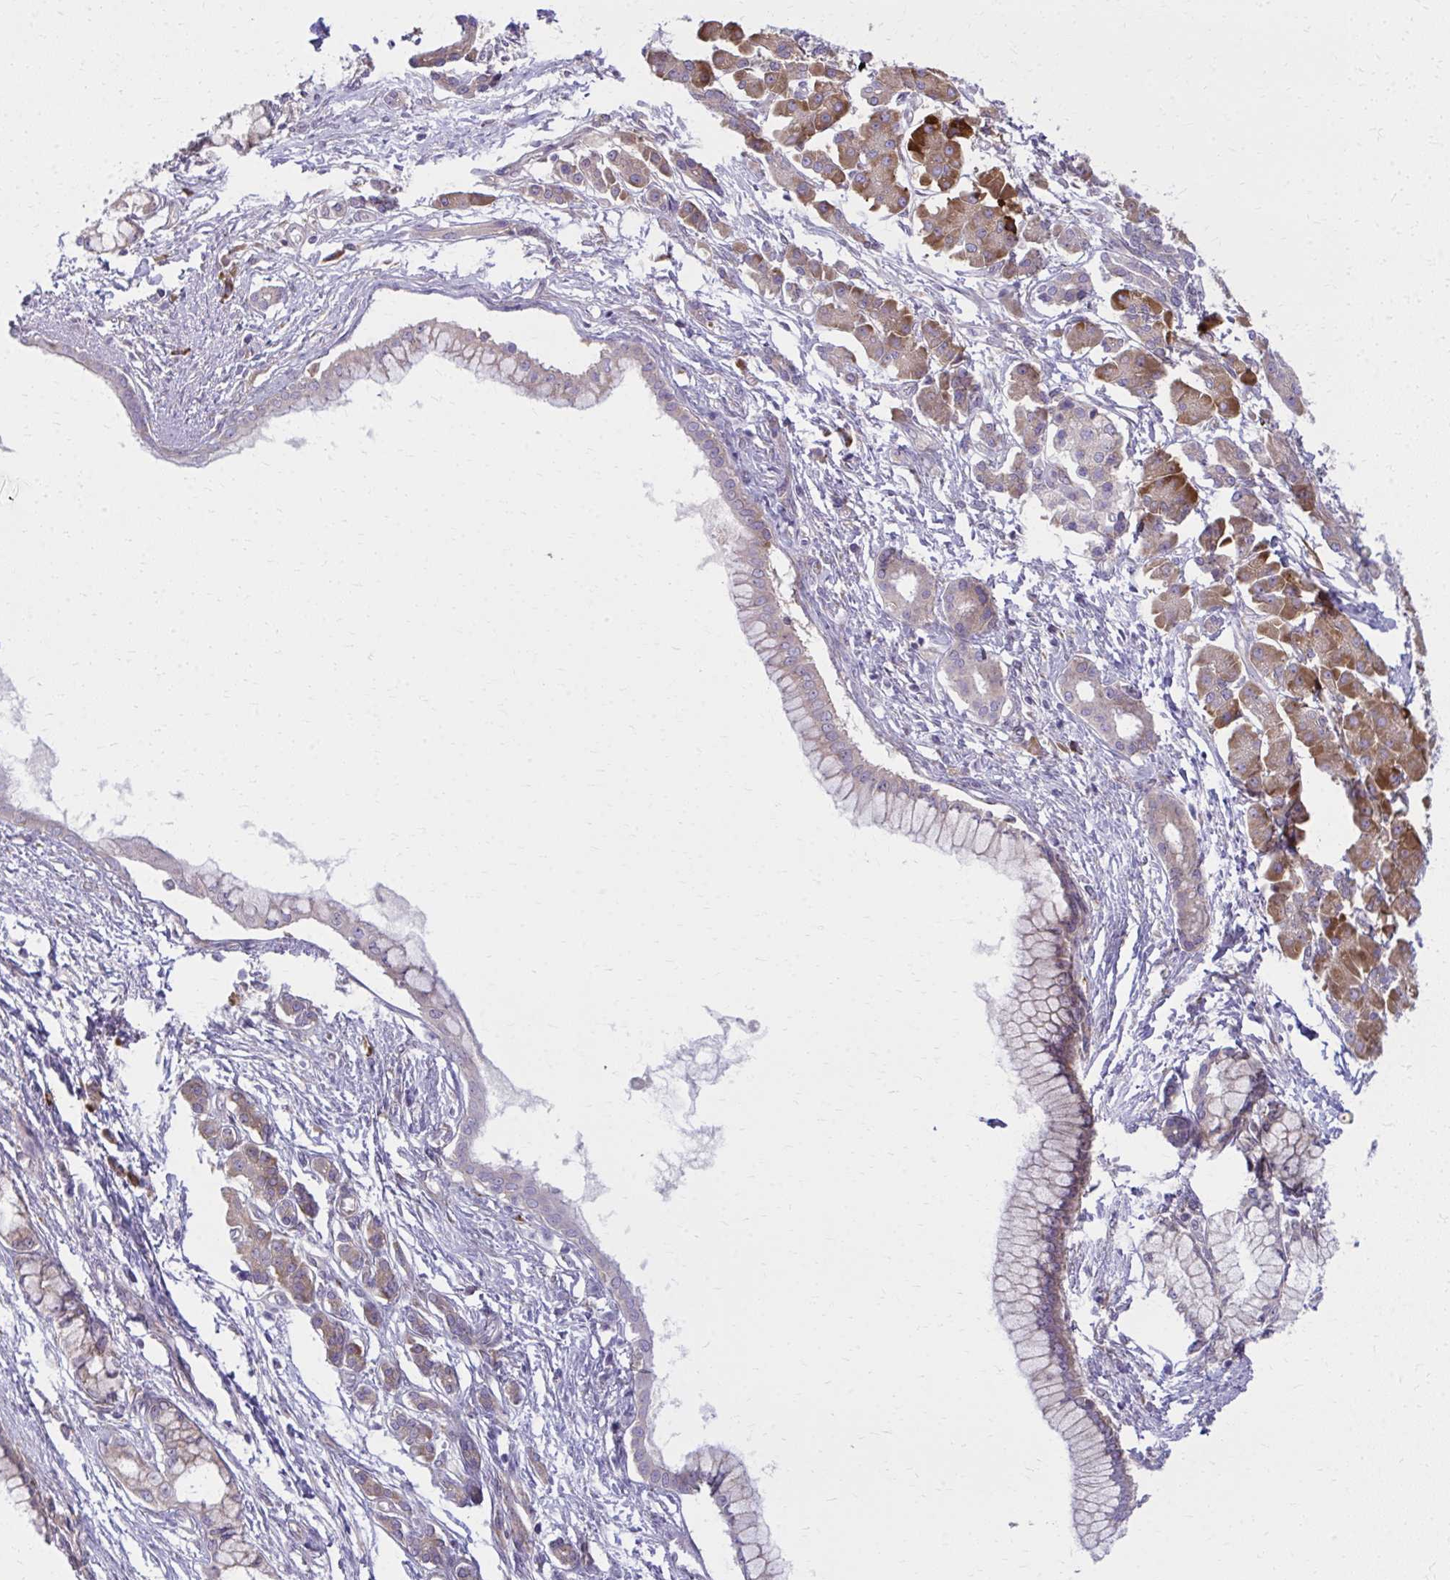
{"staining": {"intensity": "negative", "quantity": "none", "location": "none"}, "tissue": "pancreatic cancer", "cell_type": "Tumor cells", "image_type": "cancer", "snomed": [{"axis": "morphology", "description": "Adenocarcinoma, NOS"}, {"axis": "topography", "description": "Pancreas"}], "caption": "Immunohistochemistry (IHC) of human pancreatic cancer (adenocarcinoma) exhibits no staining in tumor cells.", "gene": "CEMP1", "patient": {"sex": "male", "age": 70}}